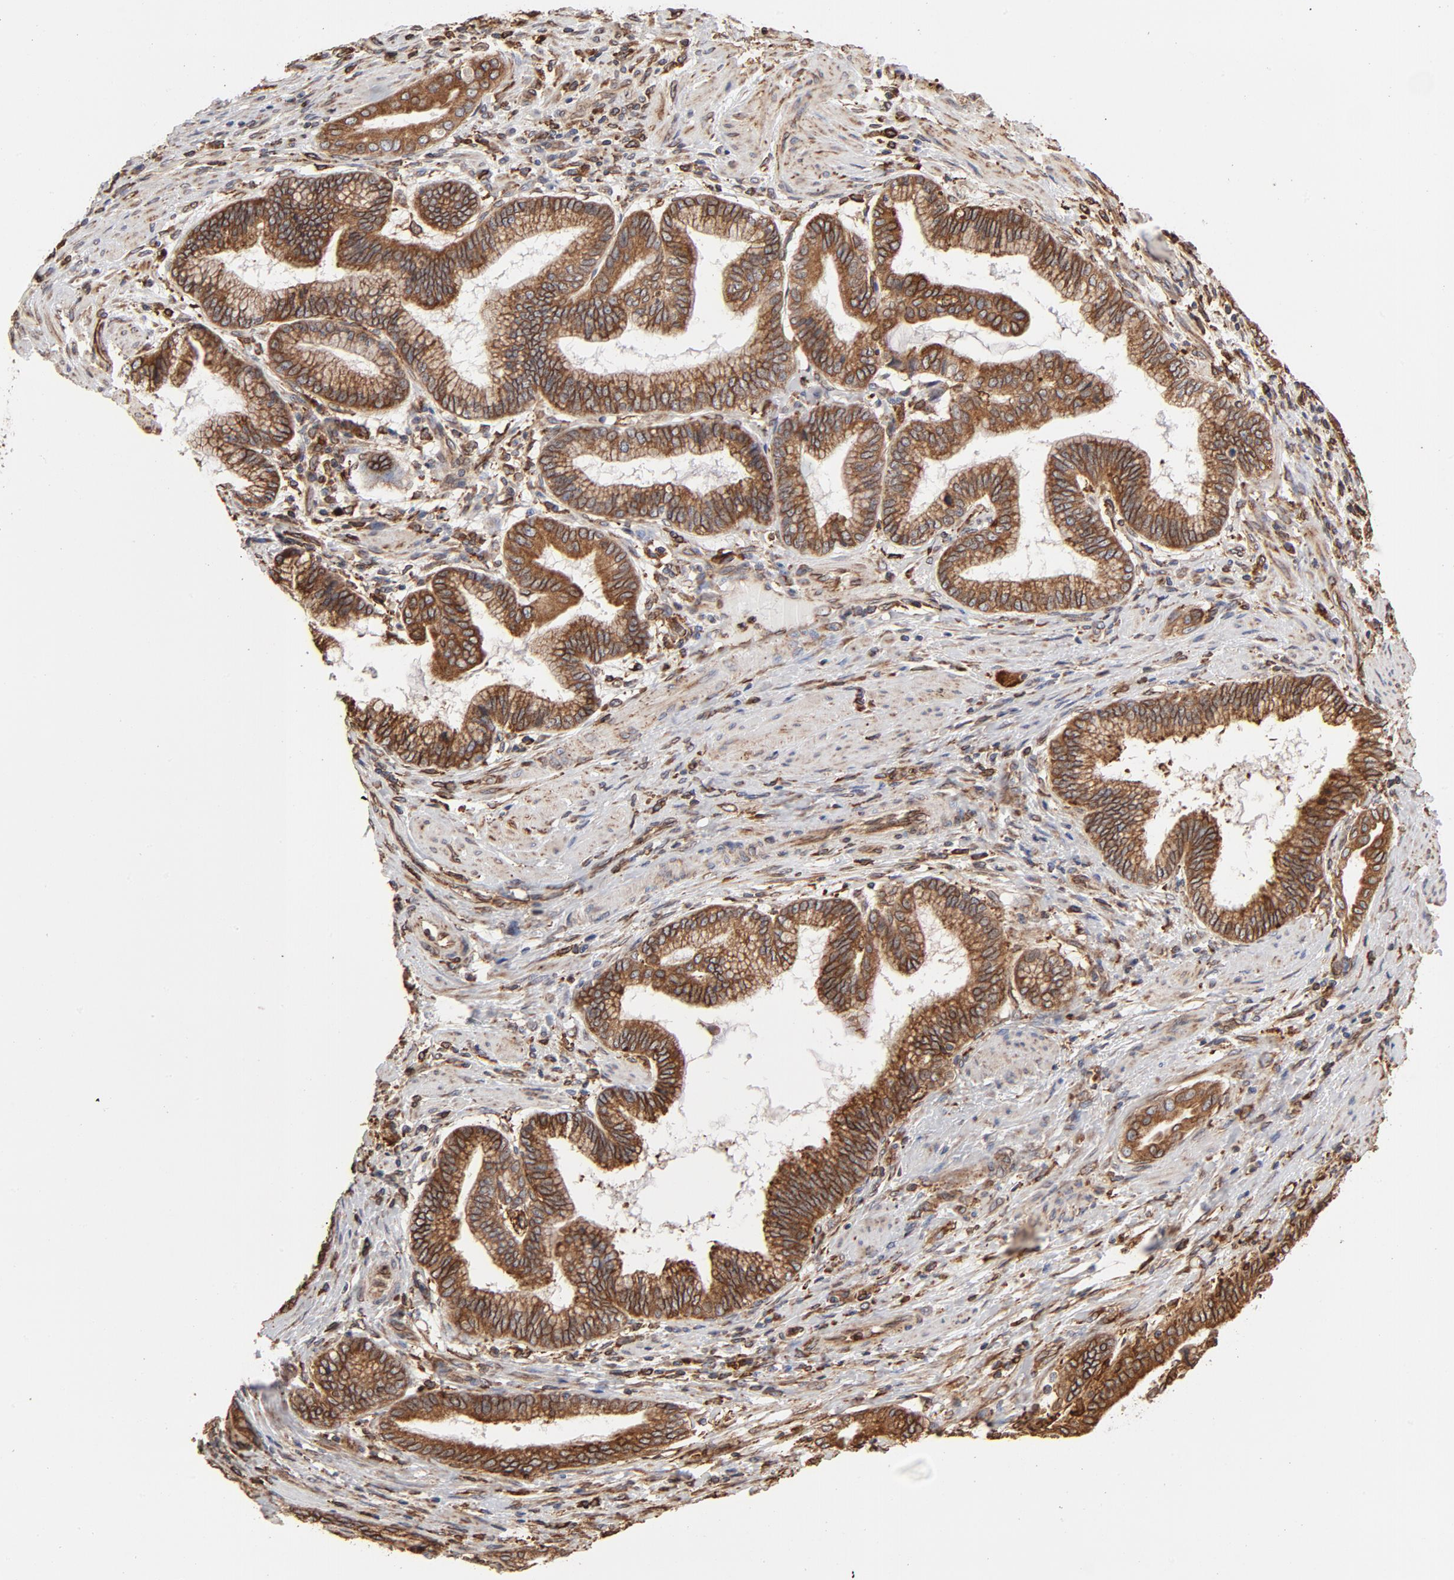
{"staining": {"intensity": "strong", "quantity": ">75%", "location": "cytoplasmic/membranous"}, "tissue": "pancreatic cancer", "cell_type": "Tumor cells", "image_type": "cancer", "snomed": [{"axis": "morphology", "description": "Adenocarcinoma, NOS"}, {"axis": "topography", "description": "Pancreas"}], "caption": "Pancreatic cancer (adenocarcinoma) tissue shows strong cytoplasmic/membranous positivity in approximately >75% of tumor cells", "gene": "CANX", "patient": {"sex": "female", "age": 64}}